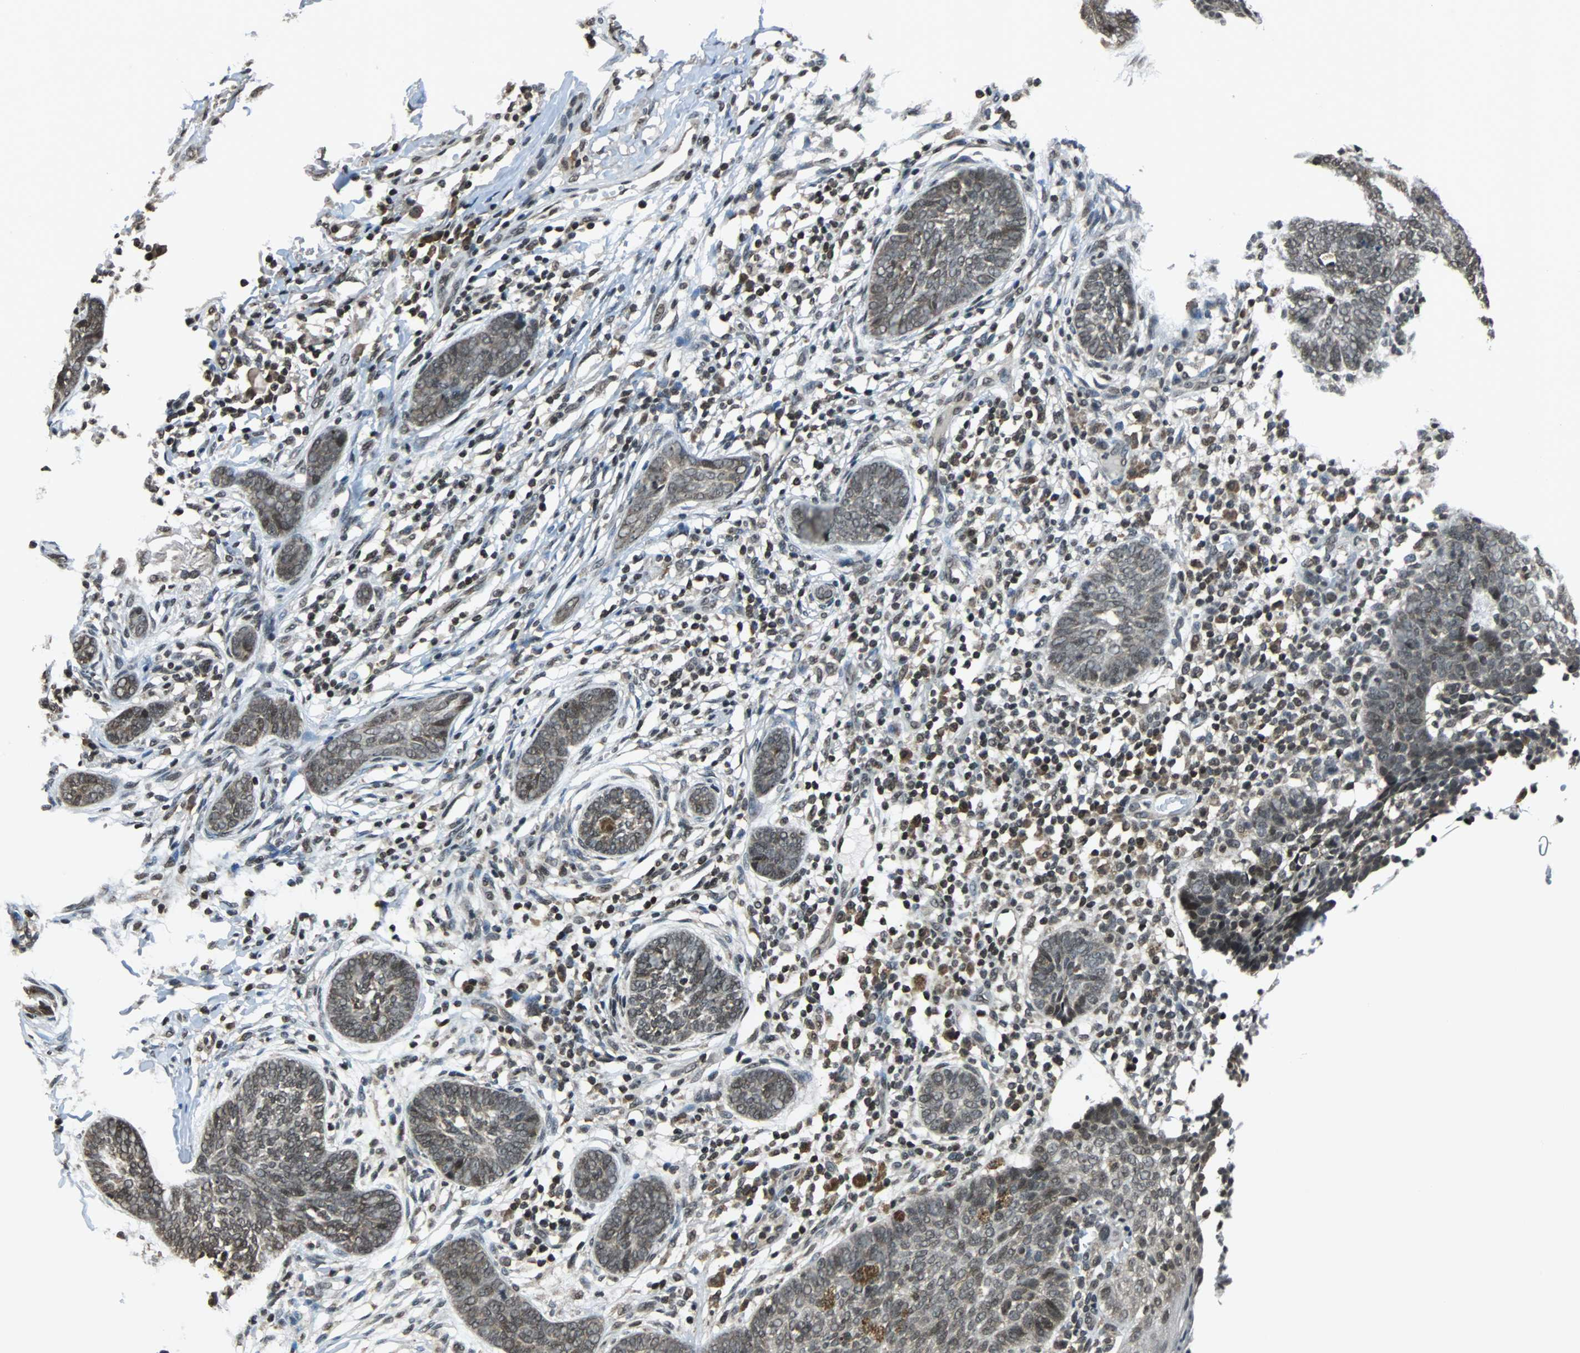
{"staining": {"intensity": "moderate", "quantity": "25%-75%", "location": "nuclear"}, "tissue": "skin cancer", "cell_type": "Tumor cells", "image_type": "cancer", "snomed": [{"axis": "morphology", "description": "Normal tissue, NOS"}, {"axis": "morphology", "description": "Basal cell carcinoma"}, {"axis": "topography", "description": "Skin"}], "caption": "DAB (3,3'-diaminobenzidine) immunohistochemical staining of skin cancer (basal cell carcinoma) reveals moderate nuclear protein staining in approximately 25%-75% of tumor cells.", "gene": "REST", "patient": {"sex": "male", "age": 87}}